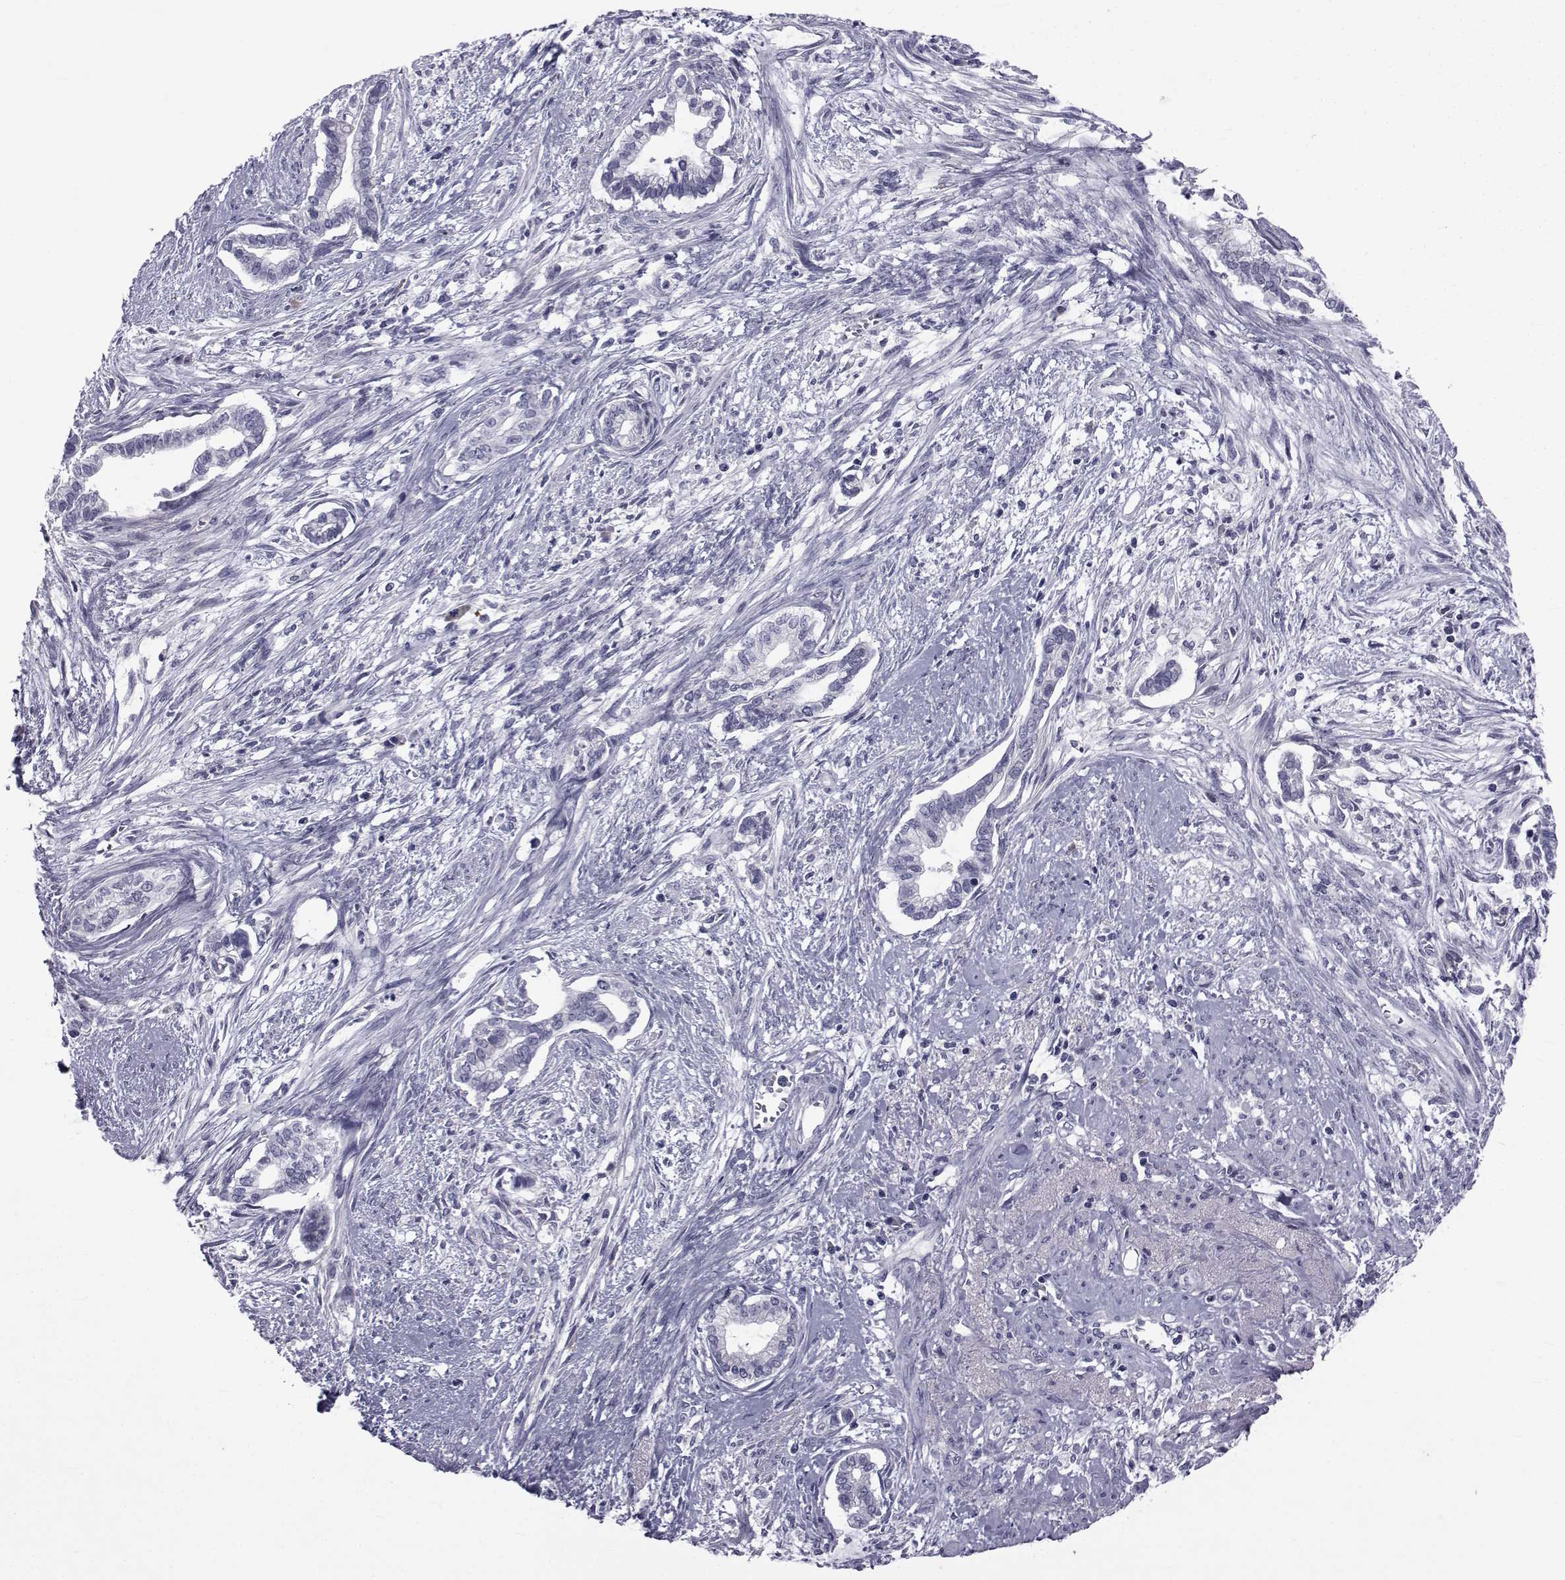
{"staining": {"intensity": "negative", "quantity": "none", "location": "none"}, "tissue": "cervical cancer", "cell_type": "Tumor cells", "image_type": "cancer", "snomed": [{"axis": "morphology", "description": "Adenocarcinoma, NOS"}, {"axis": "topography", "description": "Cervix"}], "caption": "Immunohistochemistry of human cervical cancer displays no expression in tumor cells.", "gene": "PAX2", "patient": {"sex": "female", "age": 62}}